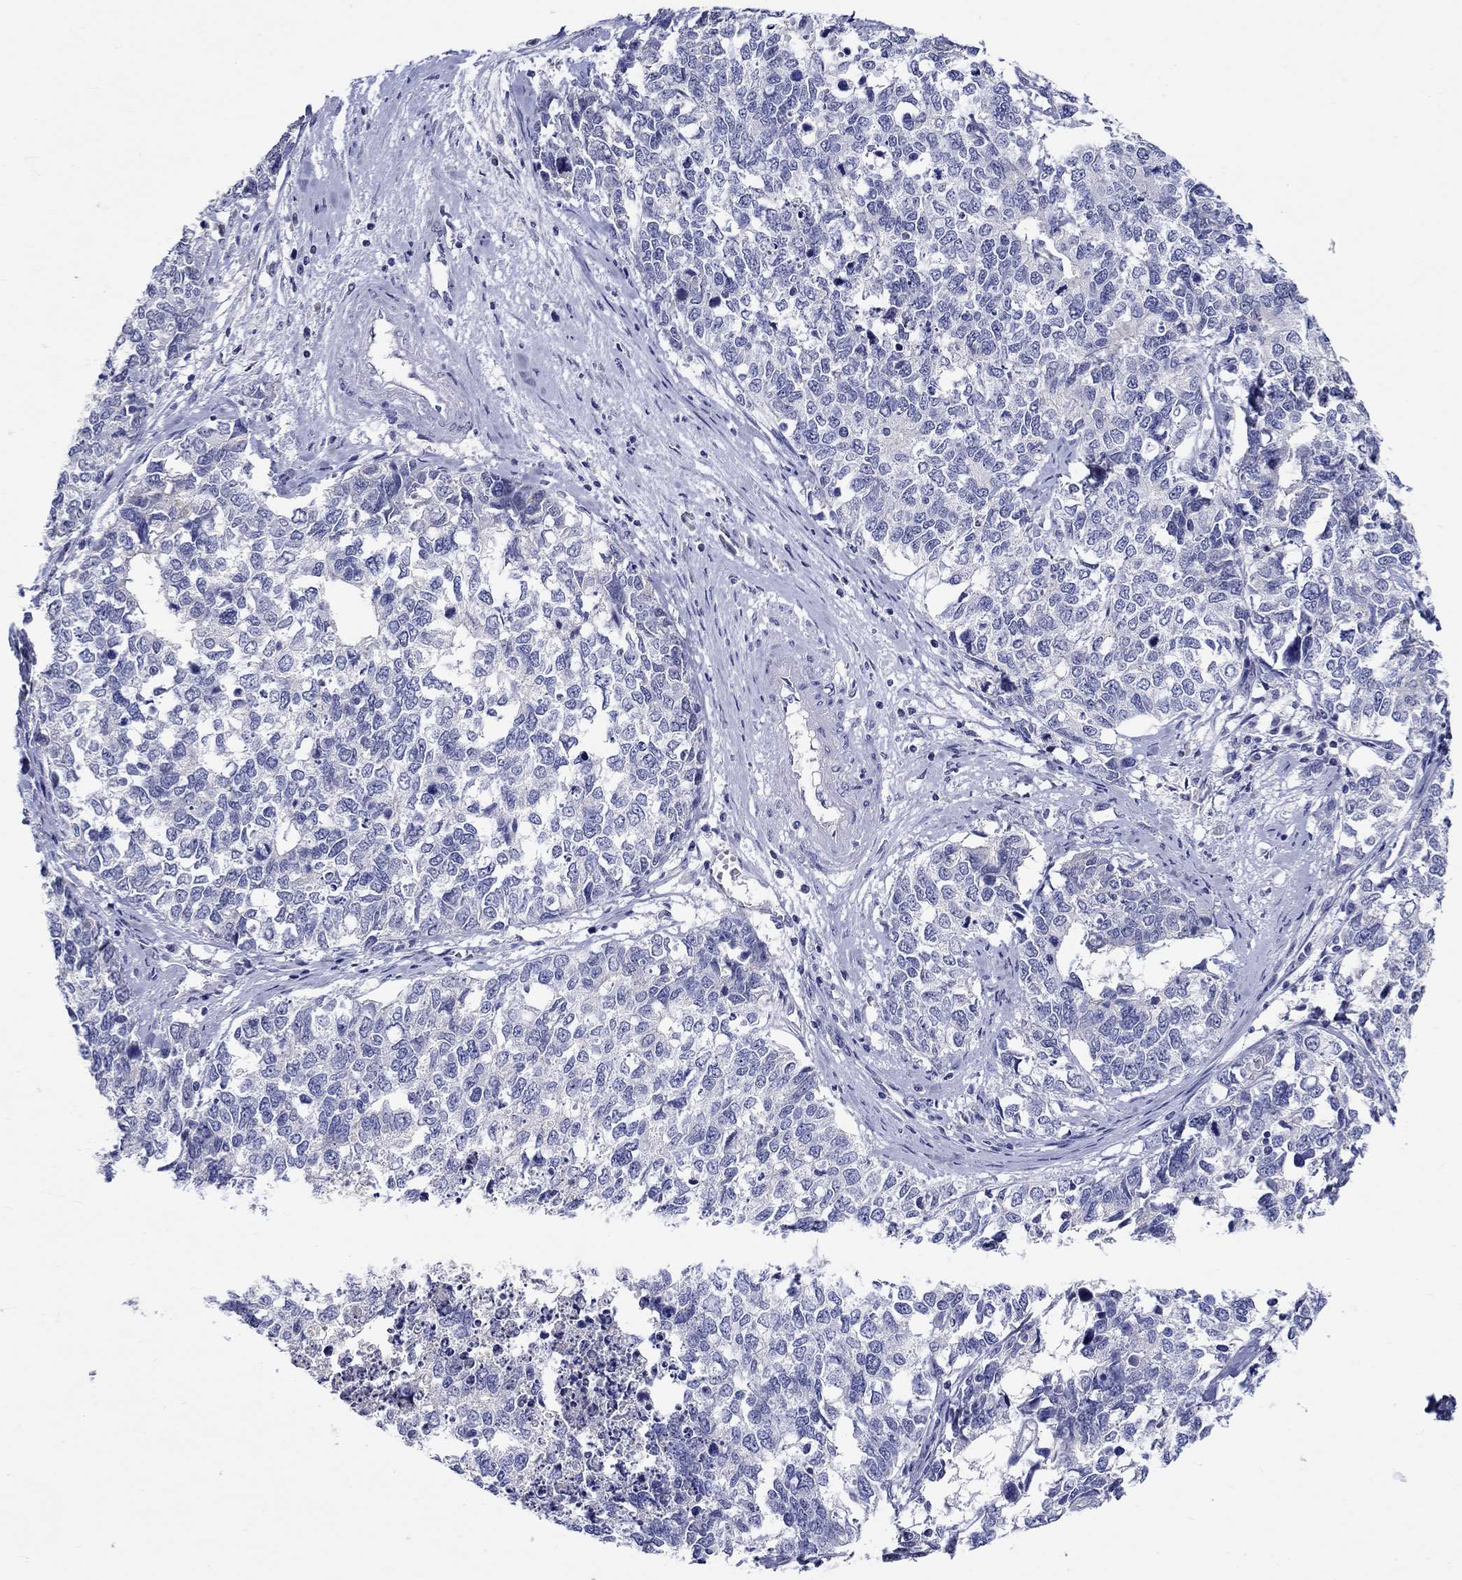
{"staining": {"intensity": "negative", "quantity": "none", "location": "none"}, "tissue": "cervical cancer", "cell_type": "Tumor cells", "image_type": "cancer", "snomed": [{"axis": "morphology", "description": "Squamous cell carcinoma, NOS"}, {"axis": "topography", "description": "Cervix"}], "caption": "IHC of human cervical squamous cell carcinoma reveals no positivity in tumor cells.", "gene": "SLC30A3", "patient": {"sex": "female", "age": 63}}